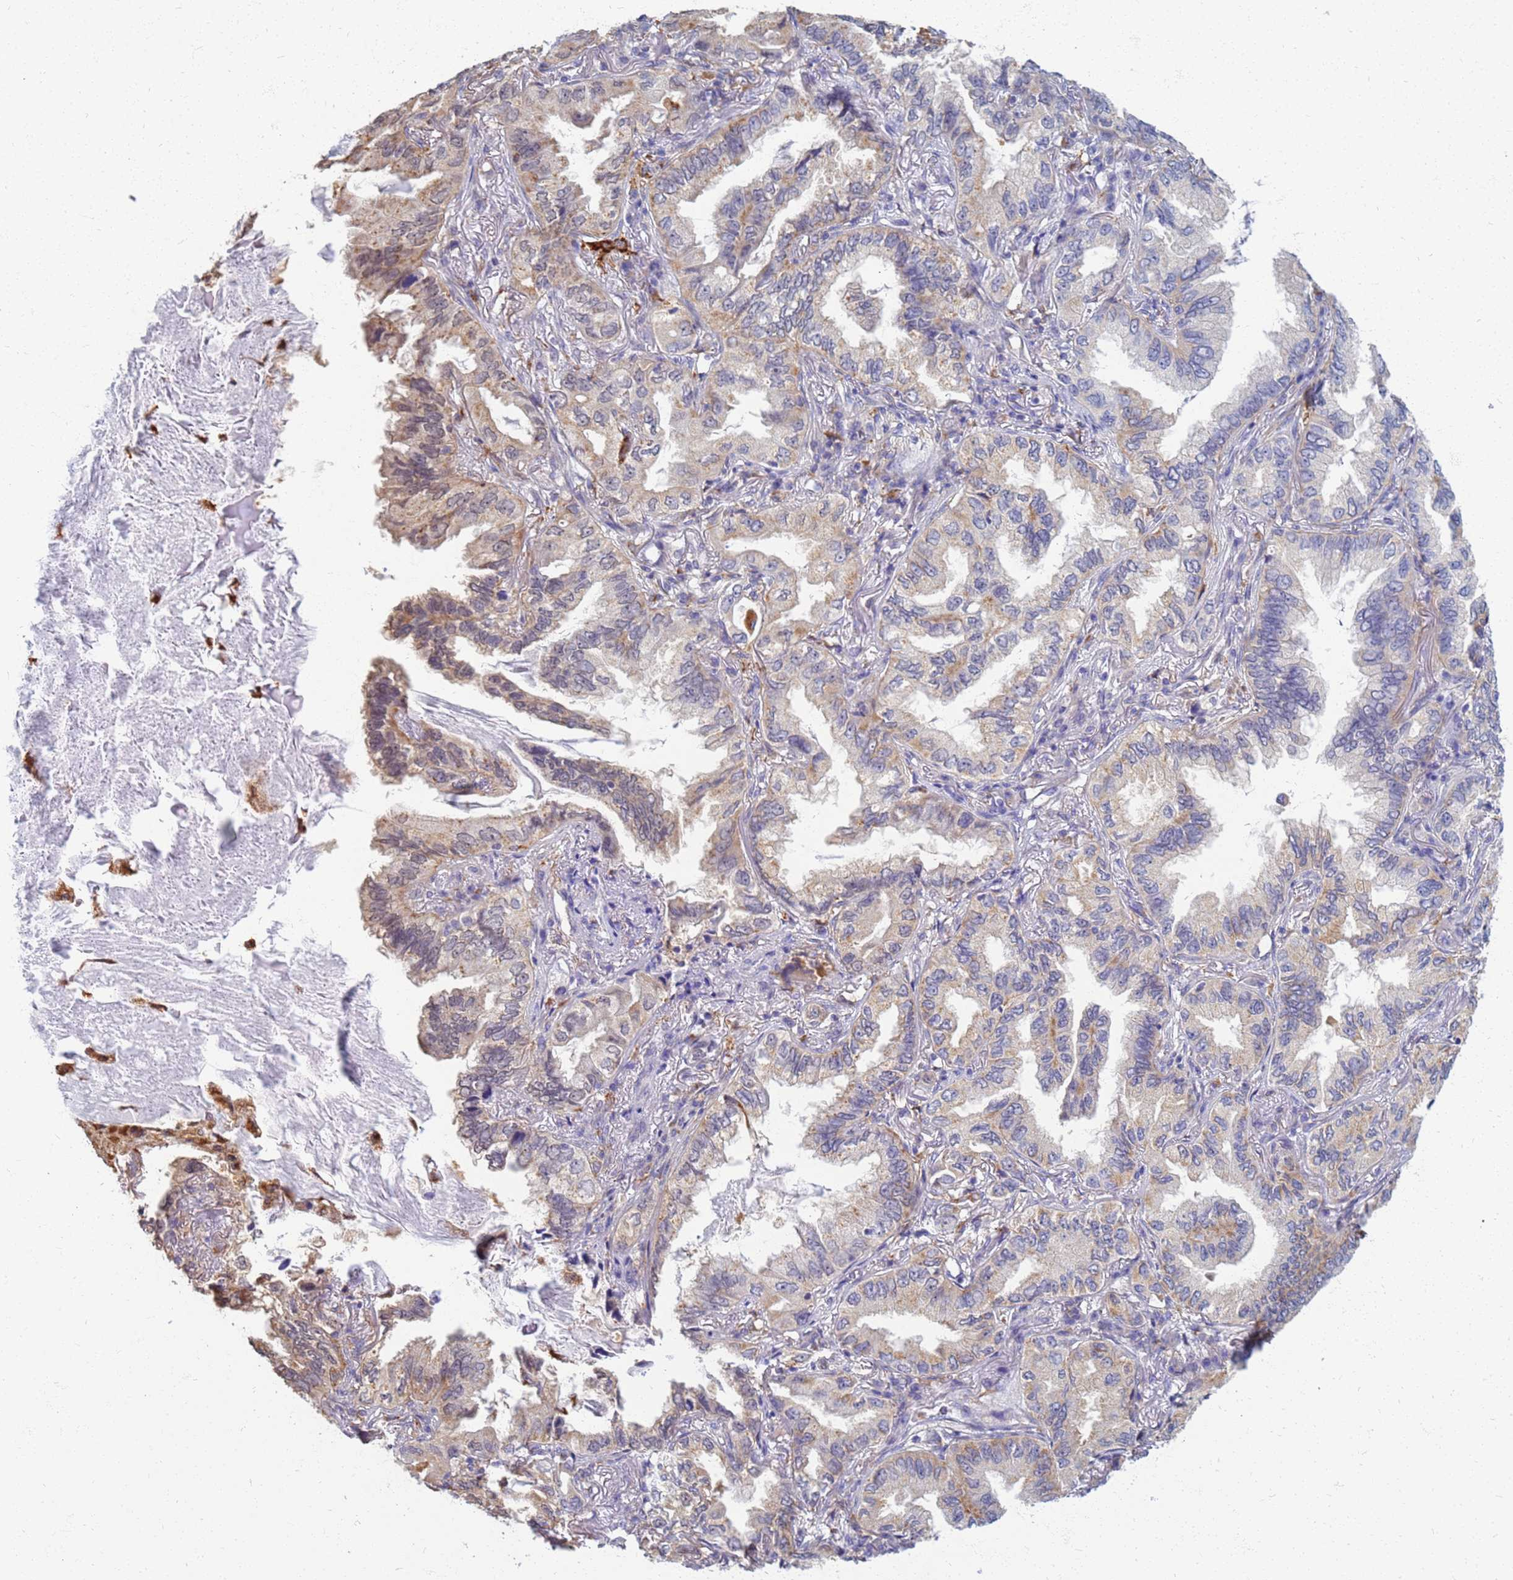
{"staining": {"intensity": "weak", "quantity": "25%-75%", "location": "cytoplasmic/membranous"}, "tissue": "lung cancer", "cell_type": "Tumor cells", "image_type": "cancer", "snomed": [{"axis": "morphology", "description": "Adenocarcinoma, NOS"}, {"axis": "topography", "description": "Lung"}], "caption": "A micrograph of human lung adenocarcinoma stained for a protein reveals weak cytoplasmic/membranous brown staining in tumor cells.", "gene": "ATP6V1E1", "patient": {"sex": "female", "age": 69}}